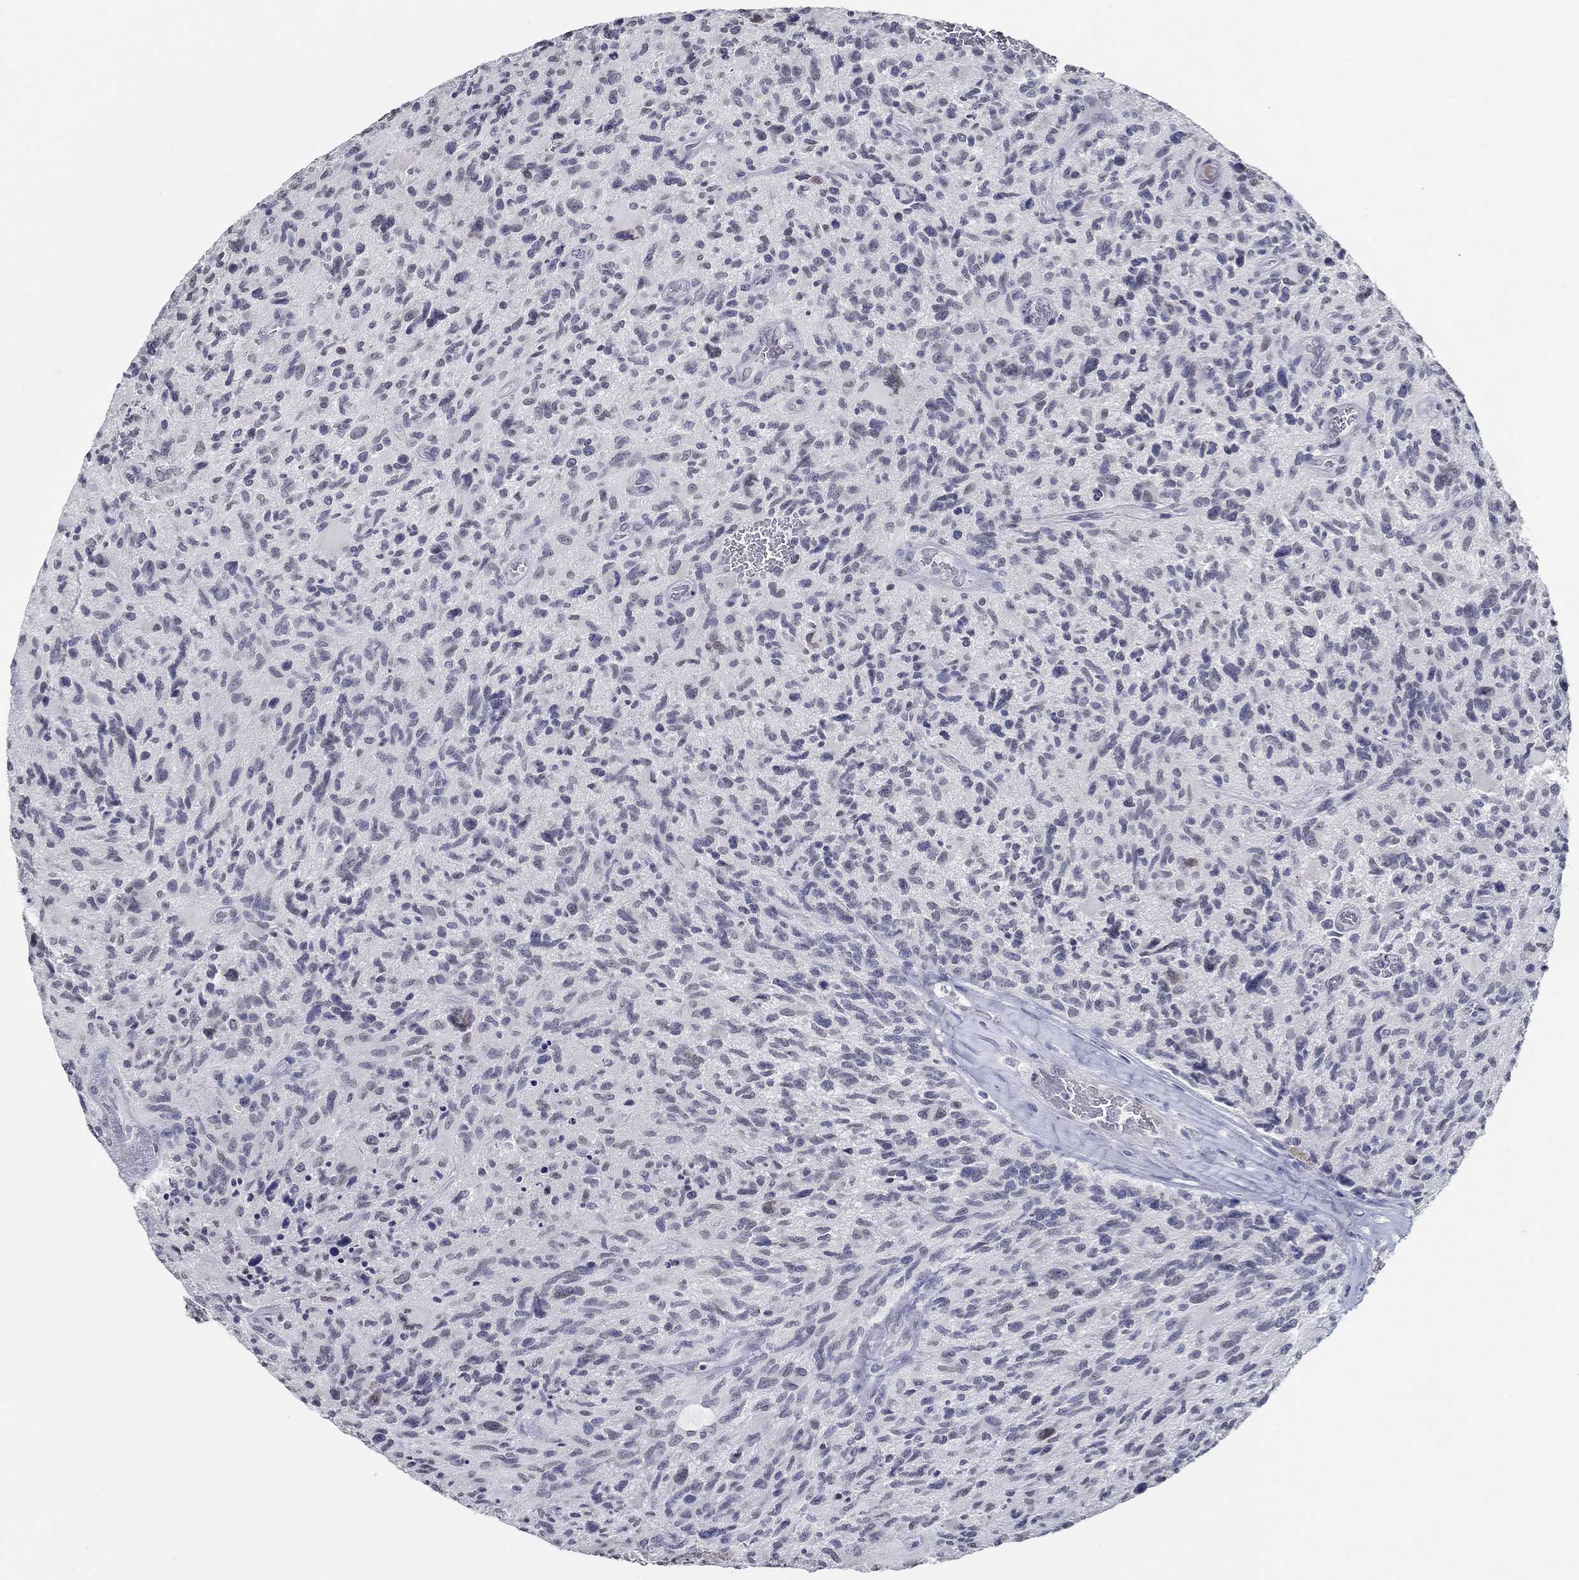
{"staining": {"intensity": "negative", "quantity": "none", "location": "none"}, "tissue": "glioma", "cell_type": "Tumor cells", "image_type": "cancer", "snomed": [{"axis": "morphology", "description": "Glioma, malignant, NOS"}, {"axis": "morphology", "description": "Glioma, malignant, High grade"}, {"axis": "topography", "description": "Brain"}], "caption": "The immunohistochemistry (IHC) histopathology image has no significant positivity in tumor cells of high-grade glioma (malignant) tissue.", "gene": "NUP155", "patient": {"sex": "female", "age": 71}}